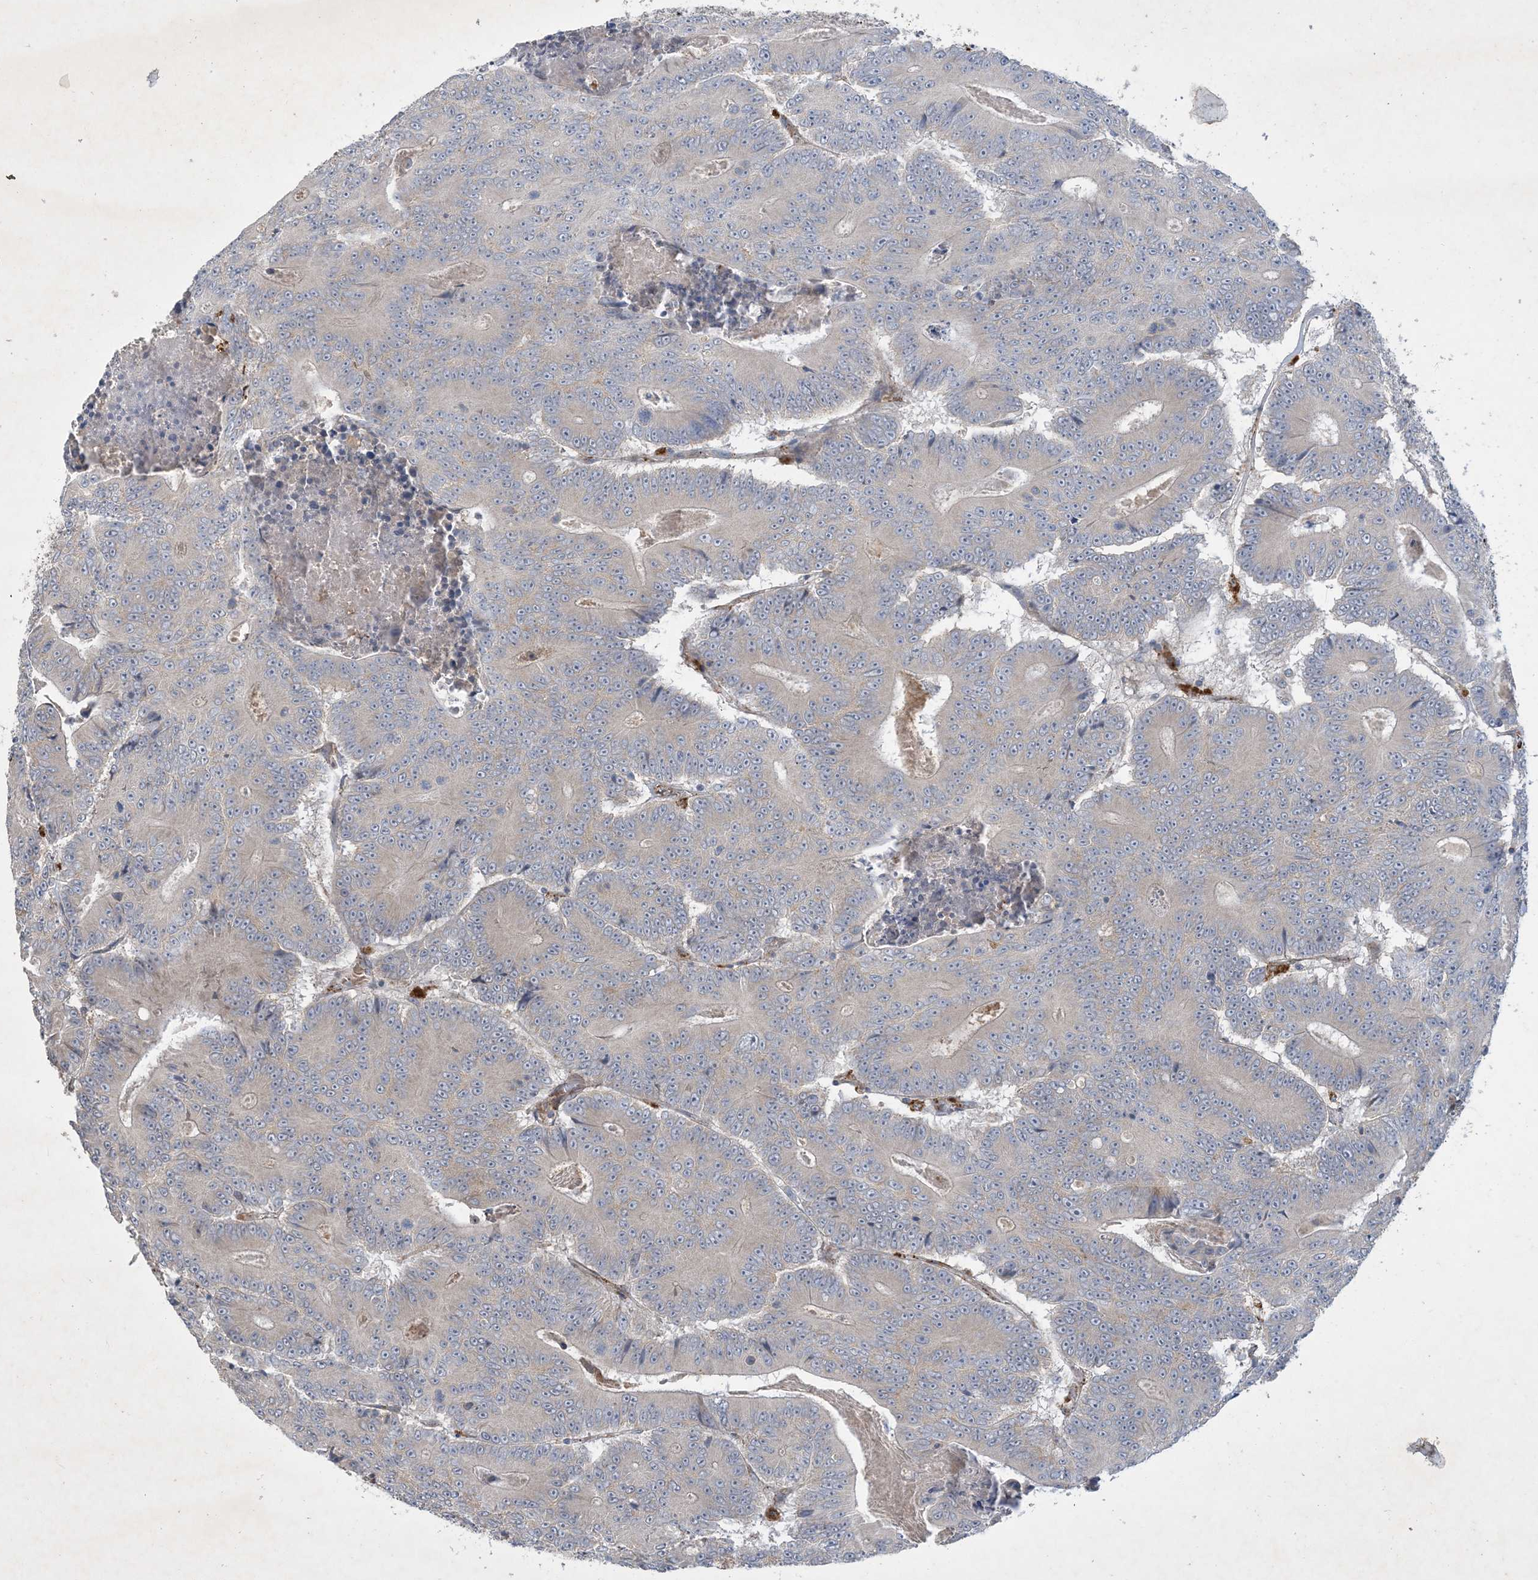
{"staining": {"intensity": "negative", "quantity": "none", "location": "none"}, "tissue": "colorectal cancer", "cell_type": "Tumor cells", "image_type": "cancer", "snomed": [{"axis": "morphology", "description": "Adenocarcinoma, NOS"}, {"axis": "topography", "description": "Colon"}], "caption": "Immunohistochemical staining of colorectal cancer (adenocarcinoma) displays no significant positivity in tumor cells.", "gene": "MRPS18A", "patient": {"sex": "male", "age": 83}}